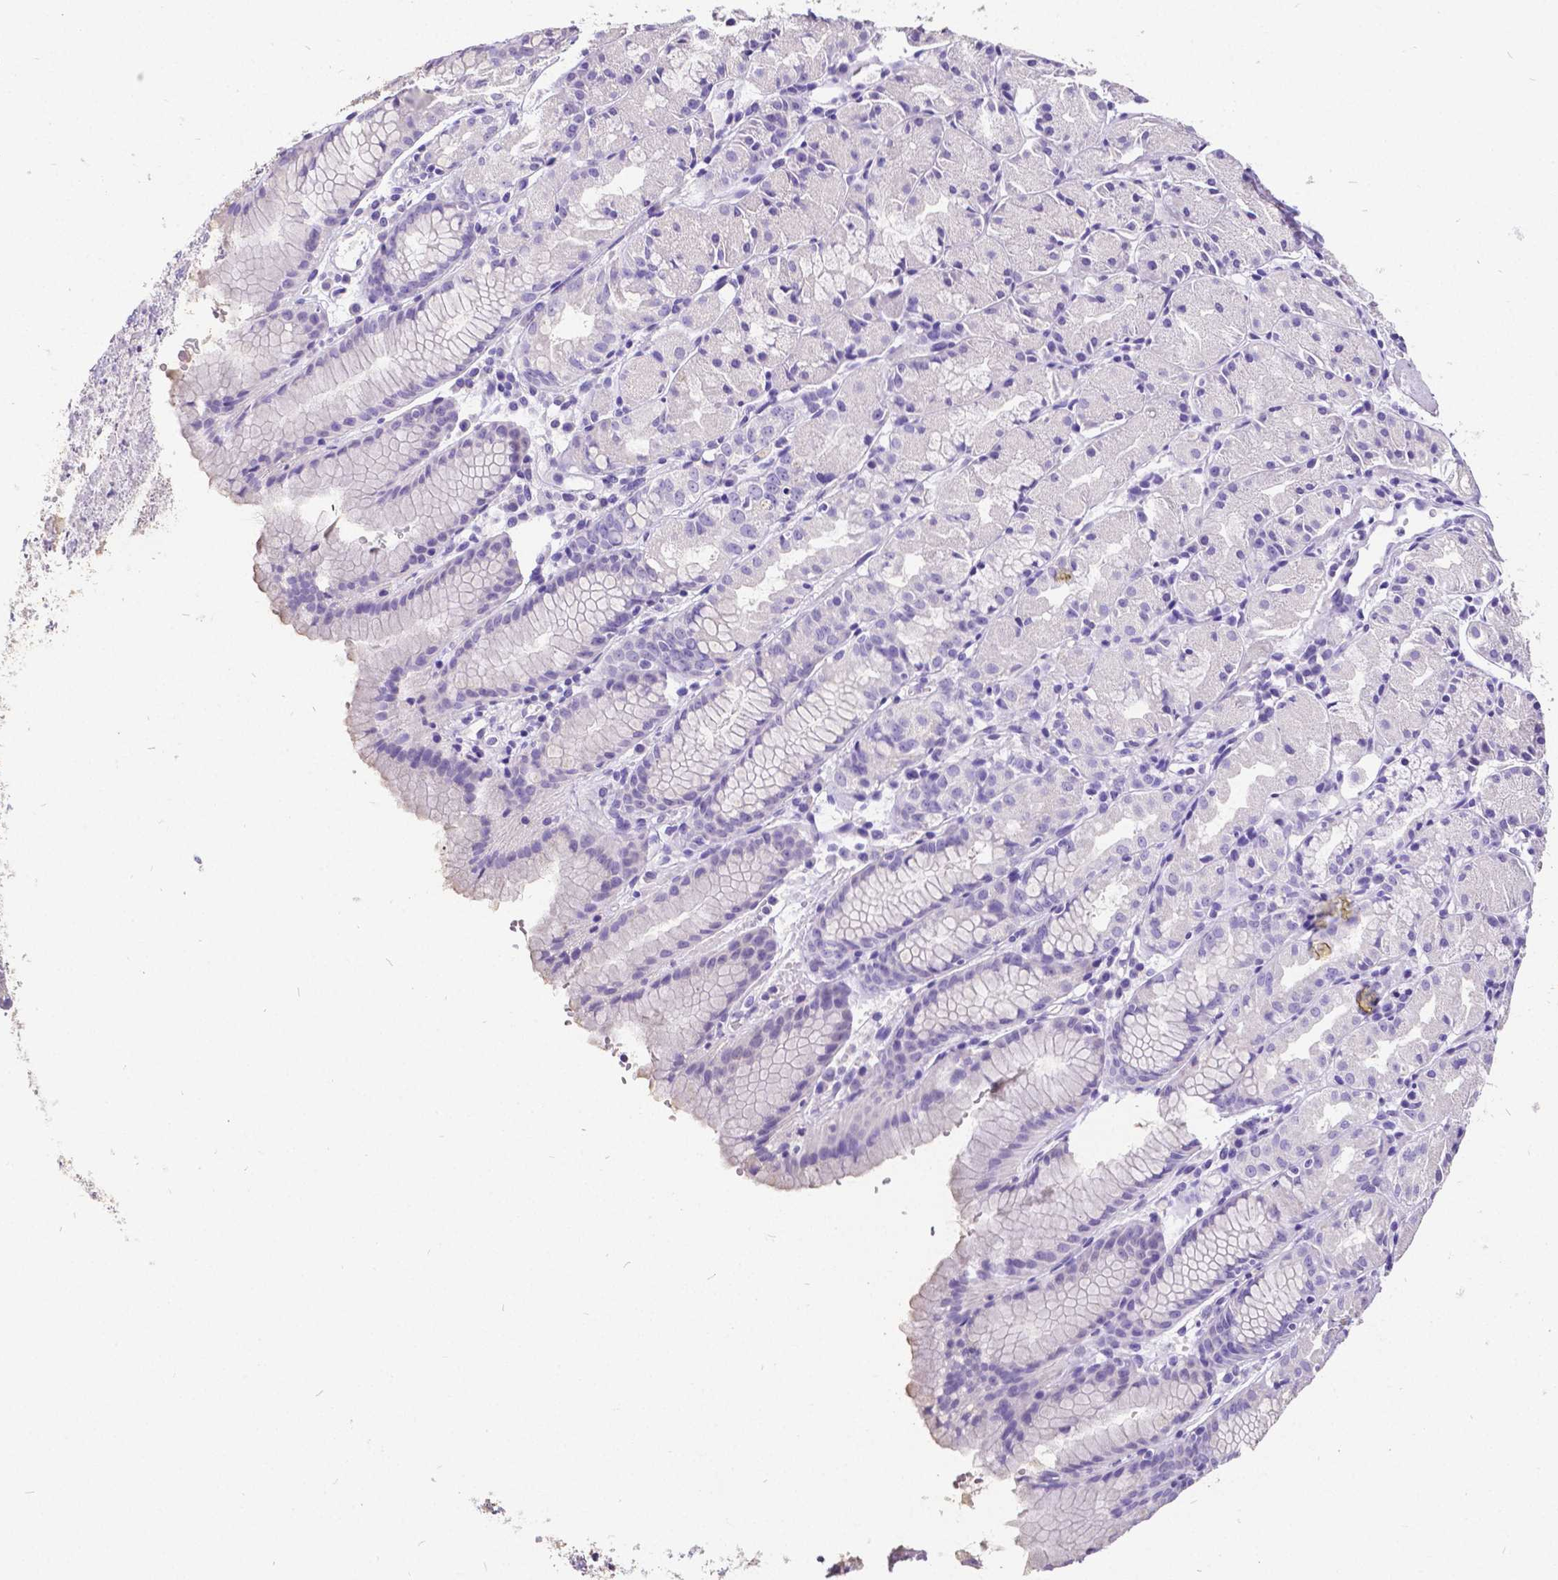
{"staining": {"intensity": "negative", "quantity": "none", "location": "none"}, "tissue": "stomach cancer", "cell_type": "Tumor cells", "image_type": "cancer", "snomed": [{"axis": "morphology", "description": "Adenocarcinoma, NOS"}, {"axis": "topography", "description": "Stomach"}], "caption": "An immunohistochemistry (IHC) photomicrograph of stomach adenocarcinoma is shown. There is no staining in tumor cells of stomach adenocarcinoma. (DAB IHC visualized using brightfield microscopy, high magnification).", "gene": "SATB2", "patient": {"sex": "male", "age": 47}}